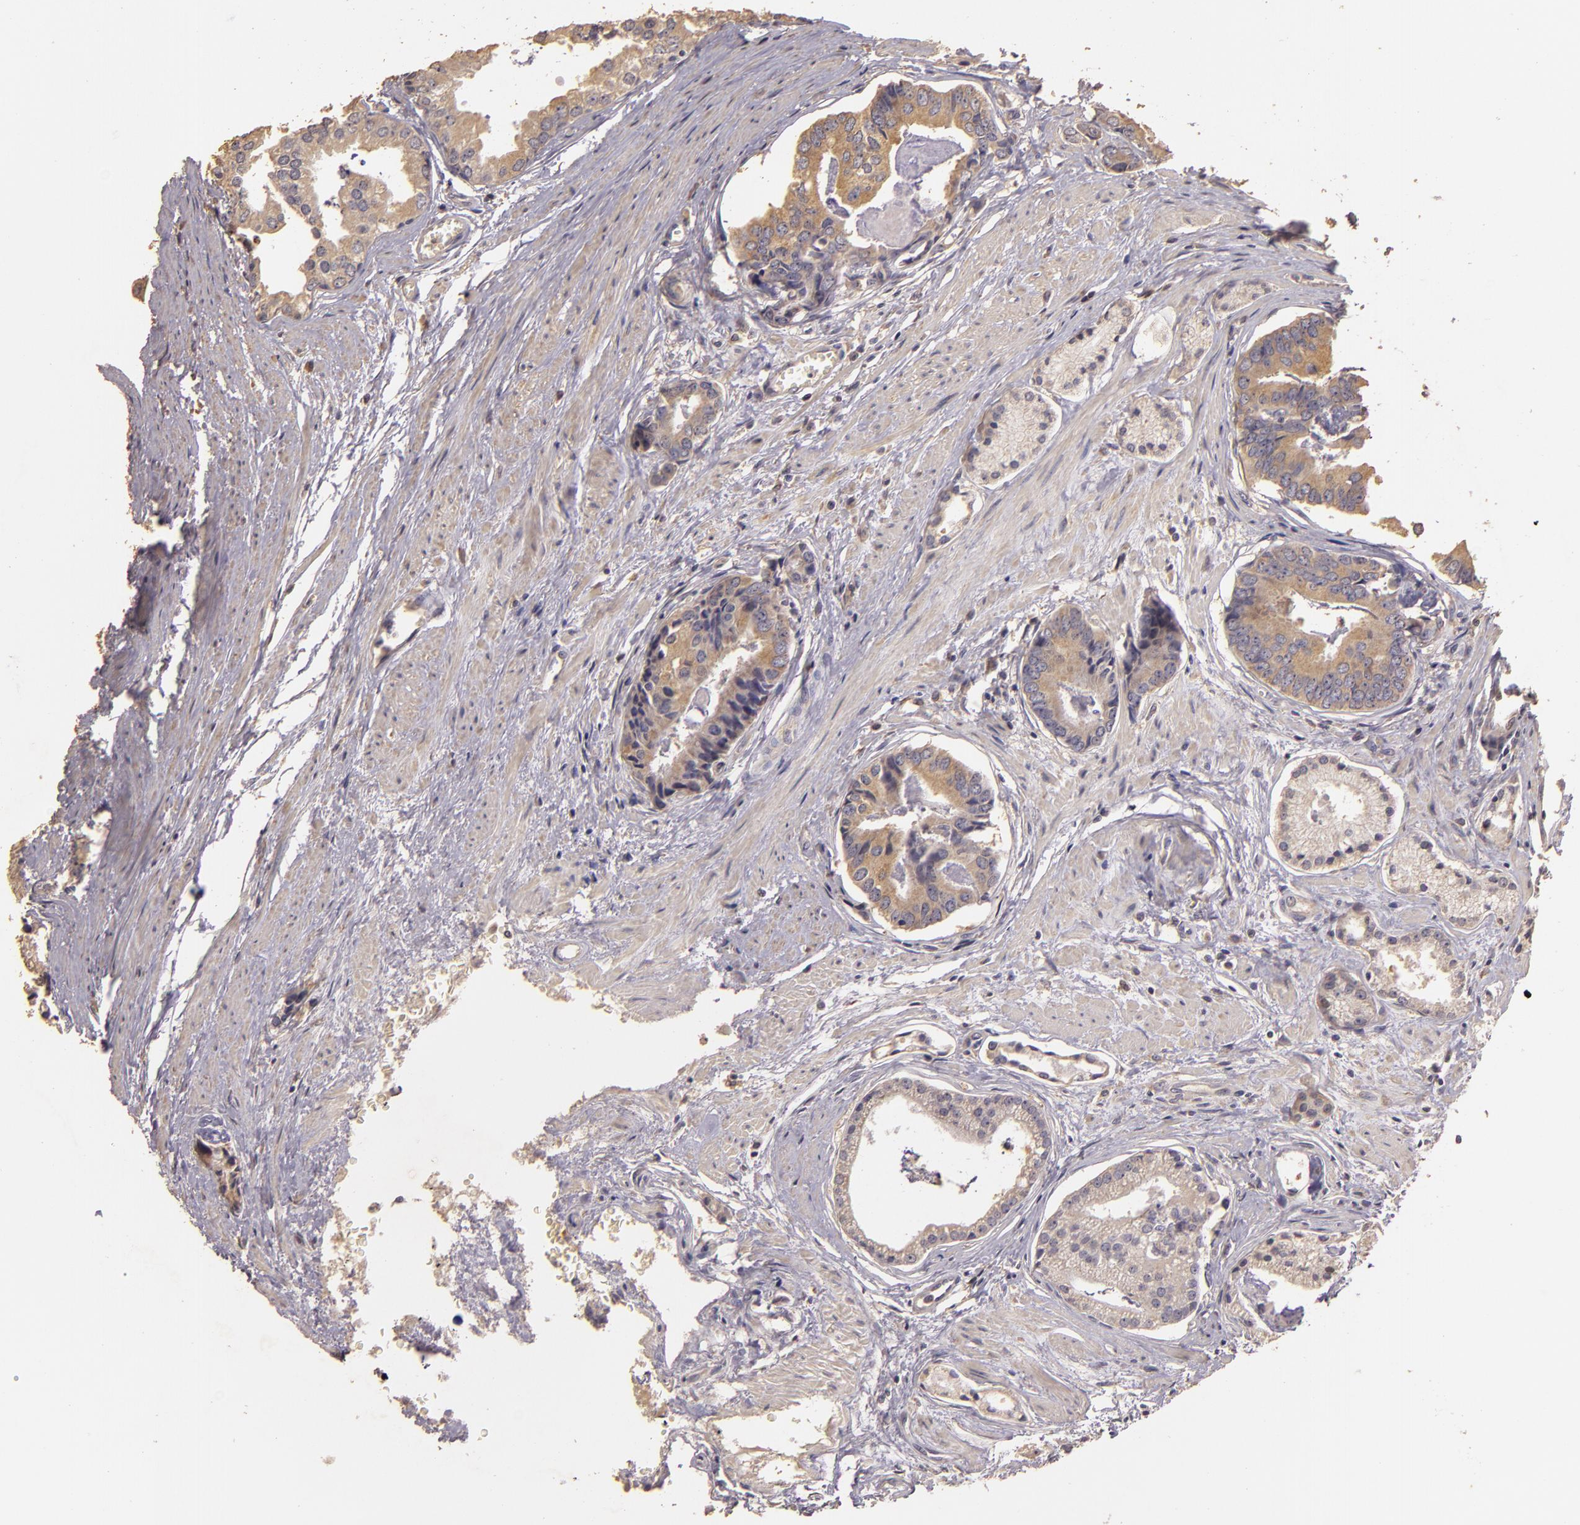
{"staining": {"intensity": "moderate", "quantity": ">75%", "location": "cytoplasmic/membranous"}, "tissue": "prostate cancer", "cell_type": "Tumor cells", "image_type": "cancer", "snomed": [{"axis": "morphology", "description": "Adenocarcinoma, High grade"}, {"axis": "topography", "description": "Prostate"}], "caption": "IHC image of neoplastic tissue: human prostate cancer (high-grade adenocarcinoma) stained using immunohistochemistry displays medium levels of moderate protein expression localized specifically in the cytoplasmic/membranous of tumor cells, appearing as a cytoplasmic/membranous brown color.", "gene": "BCL2L13", "patient": {"sex": "male", "age": 56}}